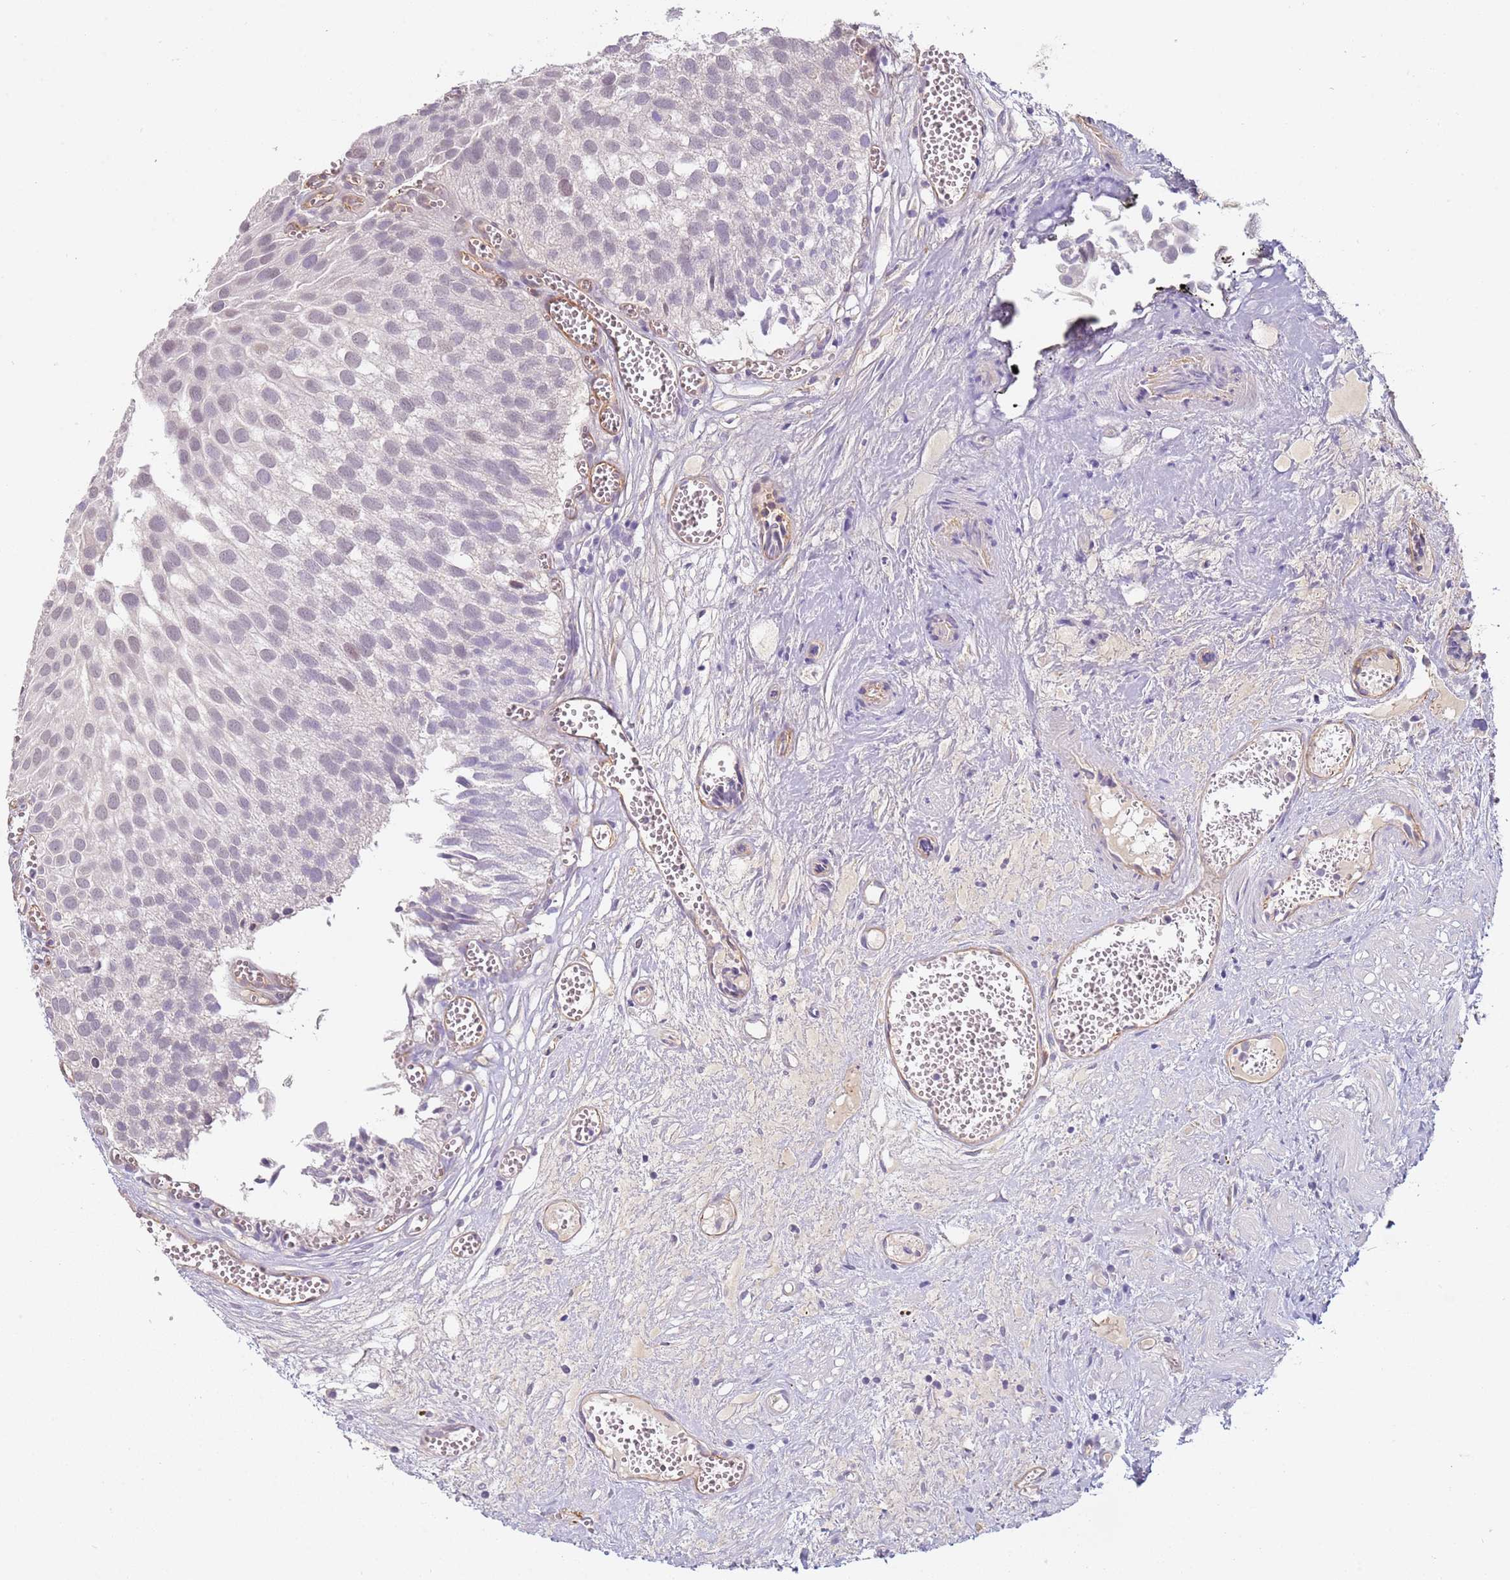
{"staining": {"intensity": "negative", "quantity": "none", "location": "none"}, "tissue": "urothelial cancer", "cell_type": "Tumor cells", "image_type": "cancer", "snomed": [{"axis": "morphology", "description": "Urothelial carcinoma, Low grade"}, {"axis": "topography", "description": "Urinary bladder"}], "caption": "High magnification brightfield microscopy of urothelial cancer stained with DAB (3,3'-diaminobenzidine) (brown) and counterstained with hematoxylin (blue): tumor cells show no significant positivity.", "gene": "WDR93", "patient": {"sex": "male", "age": 88}}